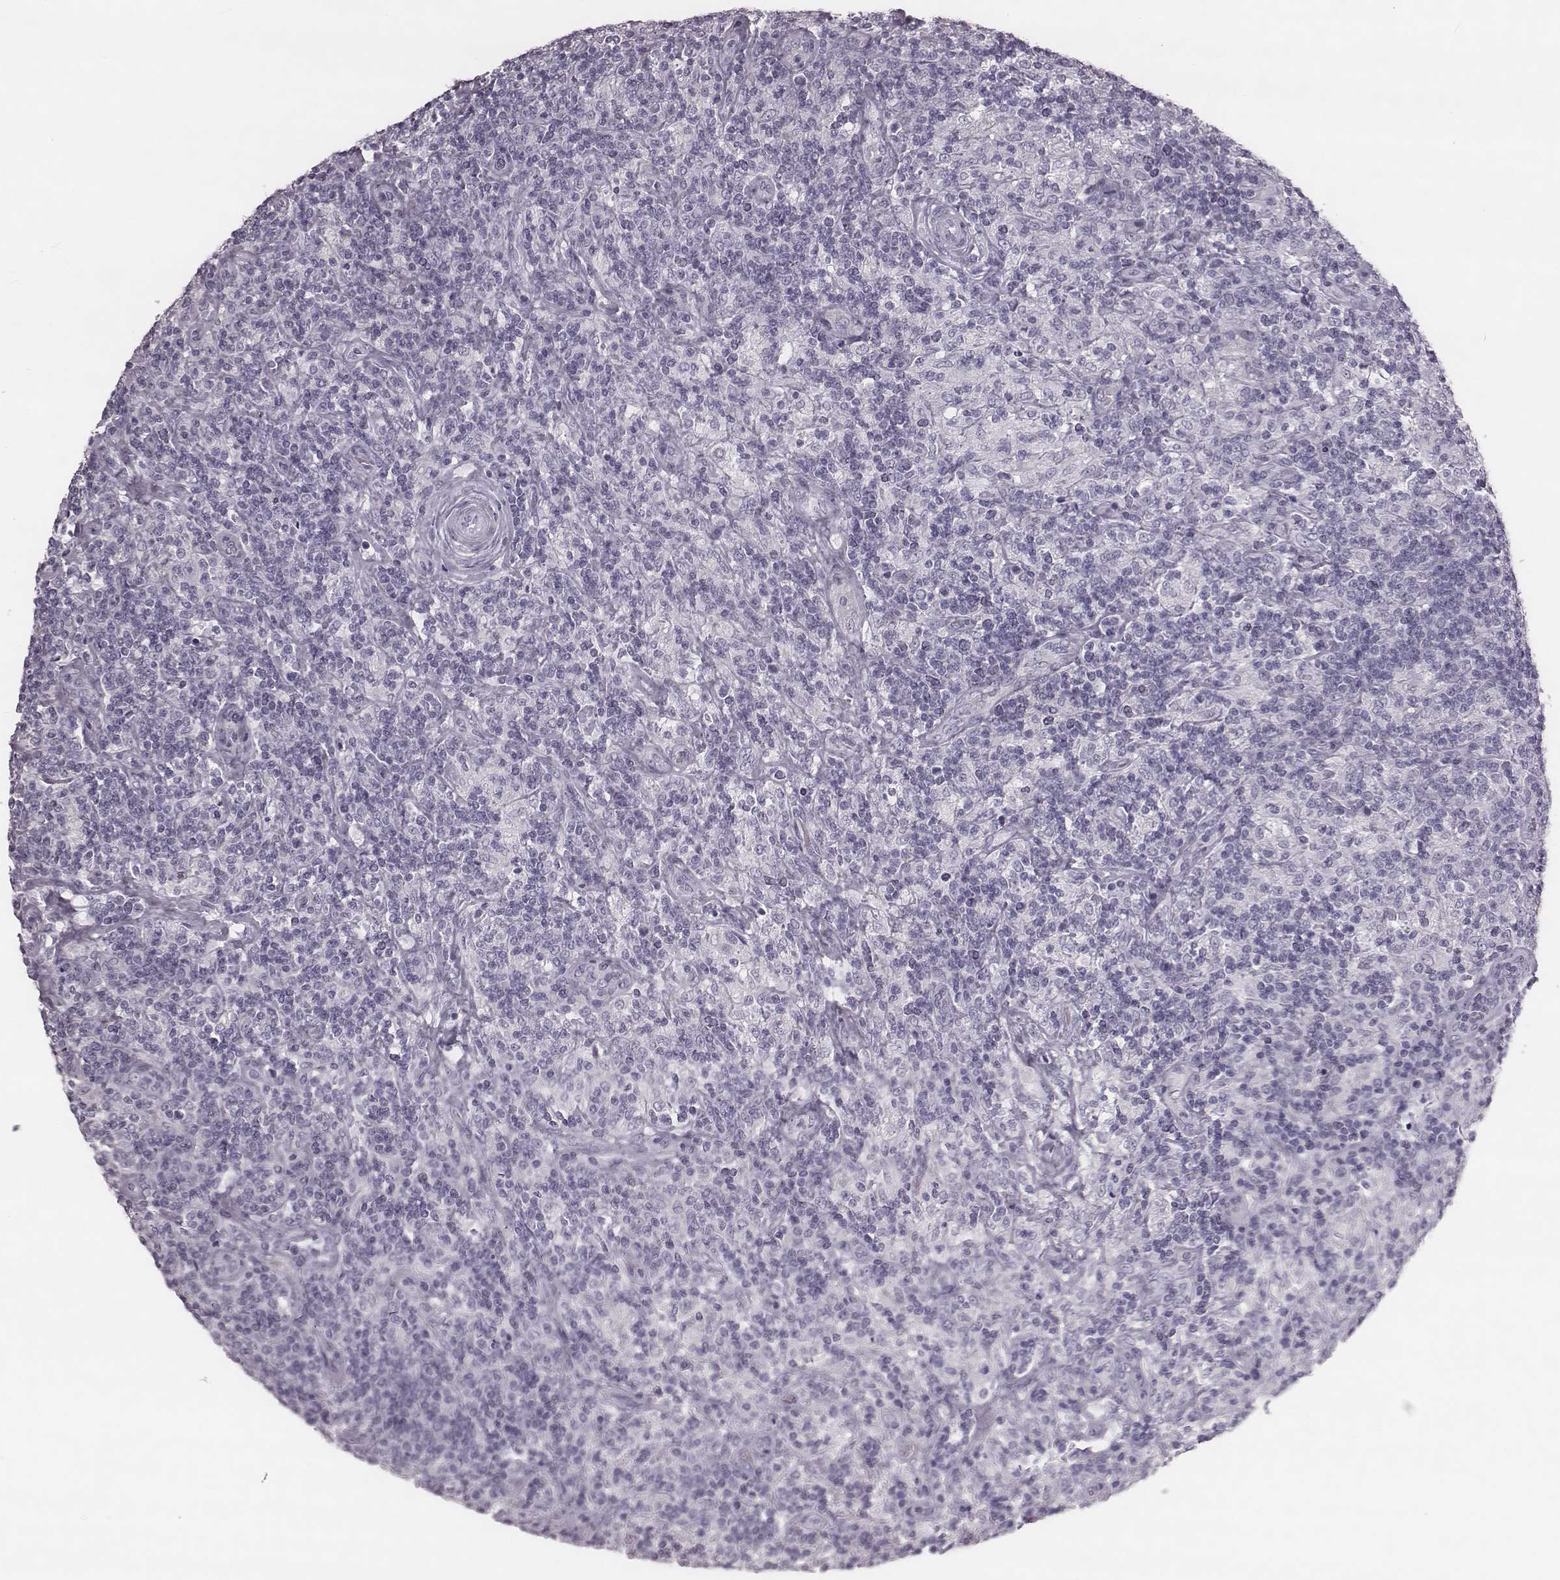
{"staining": {"intensity": "negative", "quantity": "none", "location": "none"}, "tissue": "lymphoma", "cell_type": "Tumor cells", "image_type": "cancer", "snomed": [{"axis": "morphology", "description": "Hodgkin's disease, NOS"}, {"axis": "topography", "description": "Lymph node"}], "caption": "The histopathology image demonstrates no significant positivity in tumor cells of Hodgkin's disease.", "gene": "KRT74", "patient": {"sex": "male", "age": 70}}